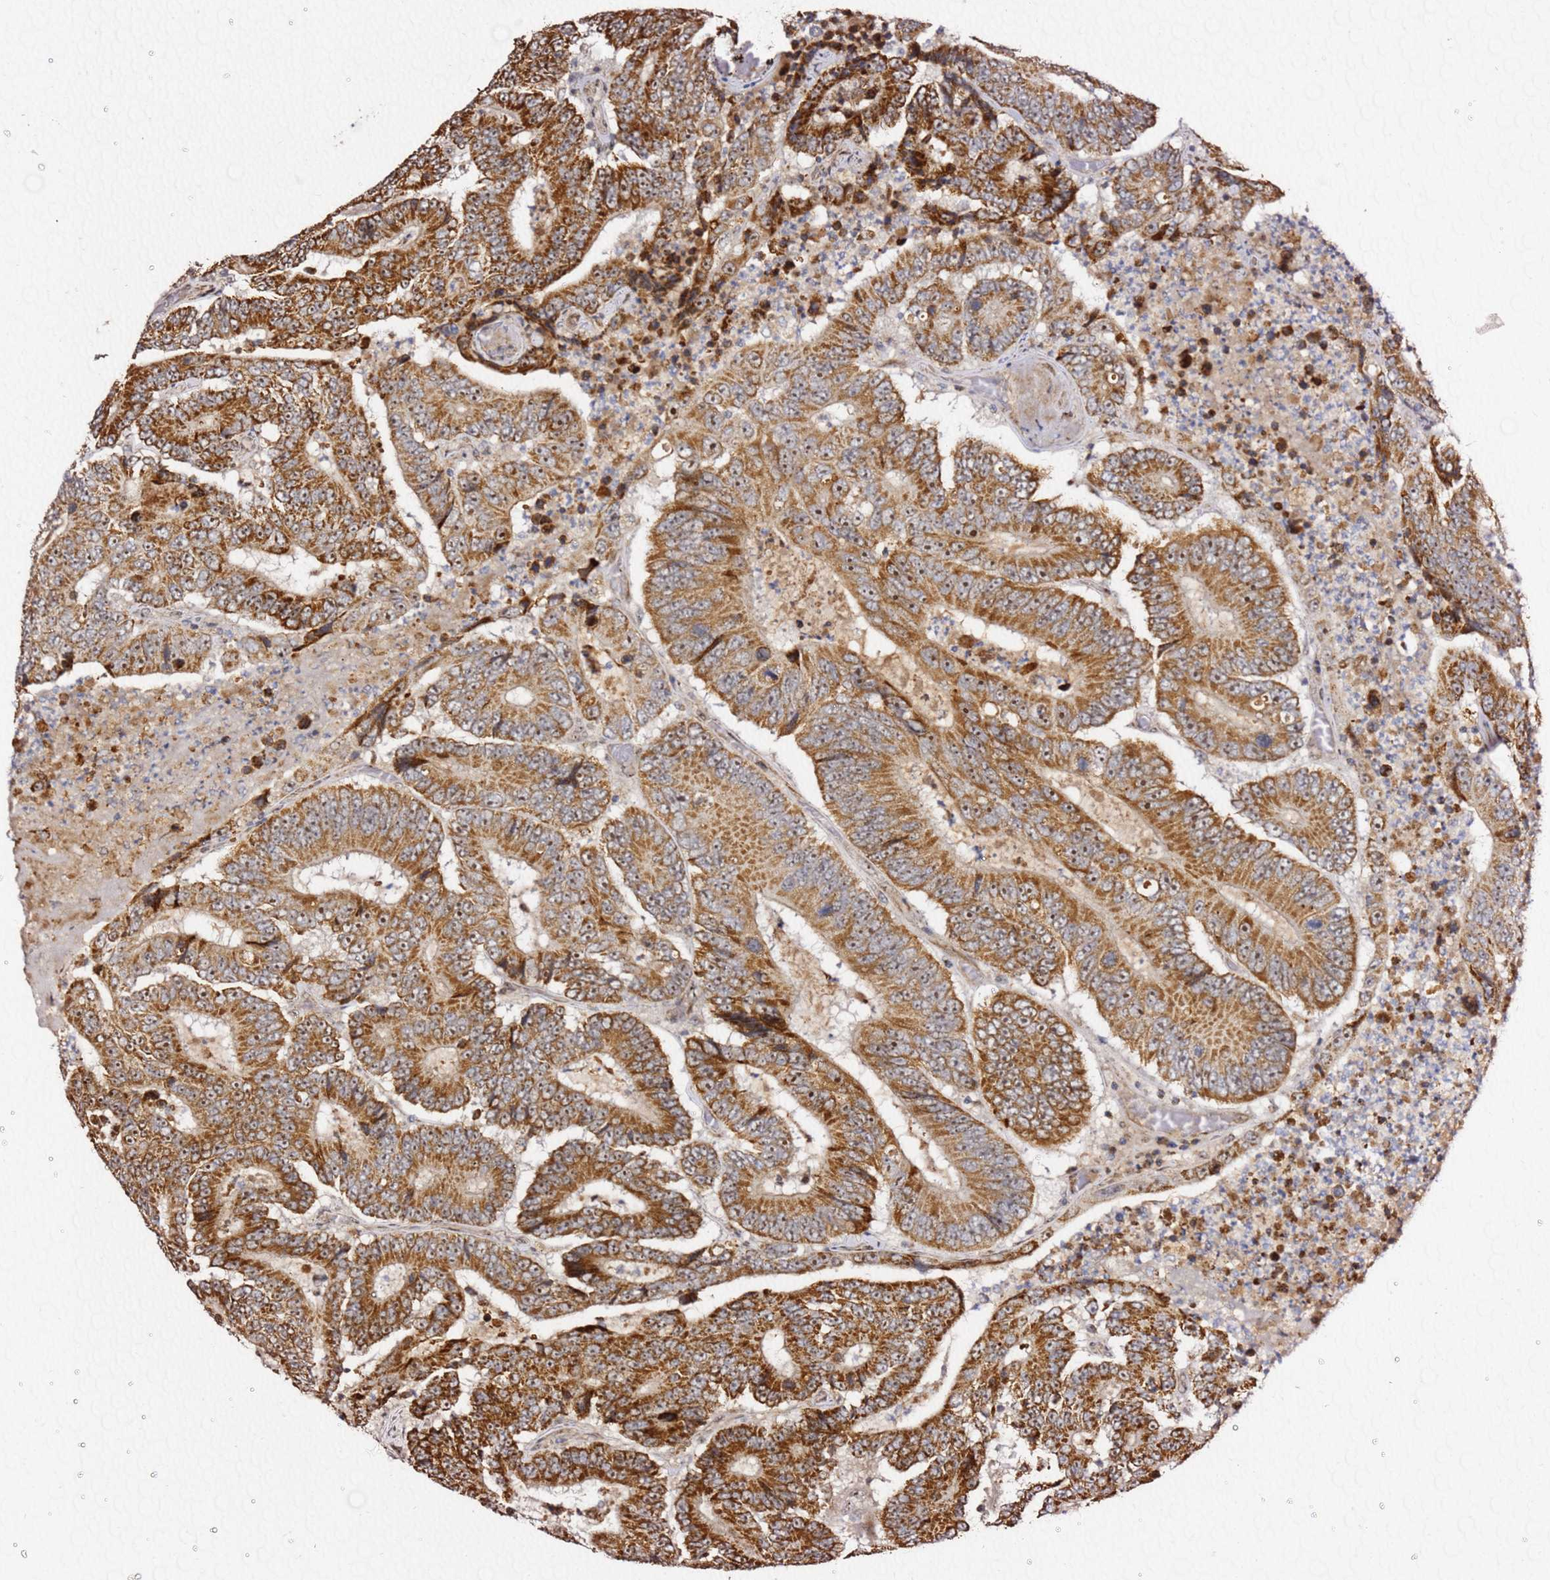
{"staining": {"intensity": "strong", "quantity": ">75%", "location": "cytoplasmic/membranous,nuclear"}, "tissue": "colorectal cancer", "cell_type": "Tumor cells", "image_type": "cancer", "snomed": [{"axis": "morphology", "description": "Adenocarcinoma, NOS"}, {"axis": "topography", "description": "Colon"}], "caption": "Immunohistochemistry (IHC) photomicrograph of neoplastic tissue: colorectal cancer (adenocarcinoma) stained using immunohistochemistry demonstrates high levels of strong protein expression localized specifically in the cytoplasmic/membranous and nuclear of tumor cells, appearing as a cytoplasmic/membranous and nuclear brown color.", "gene": "KIF25", "patient": {"sex": "male", "age": 83}}